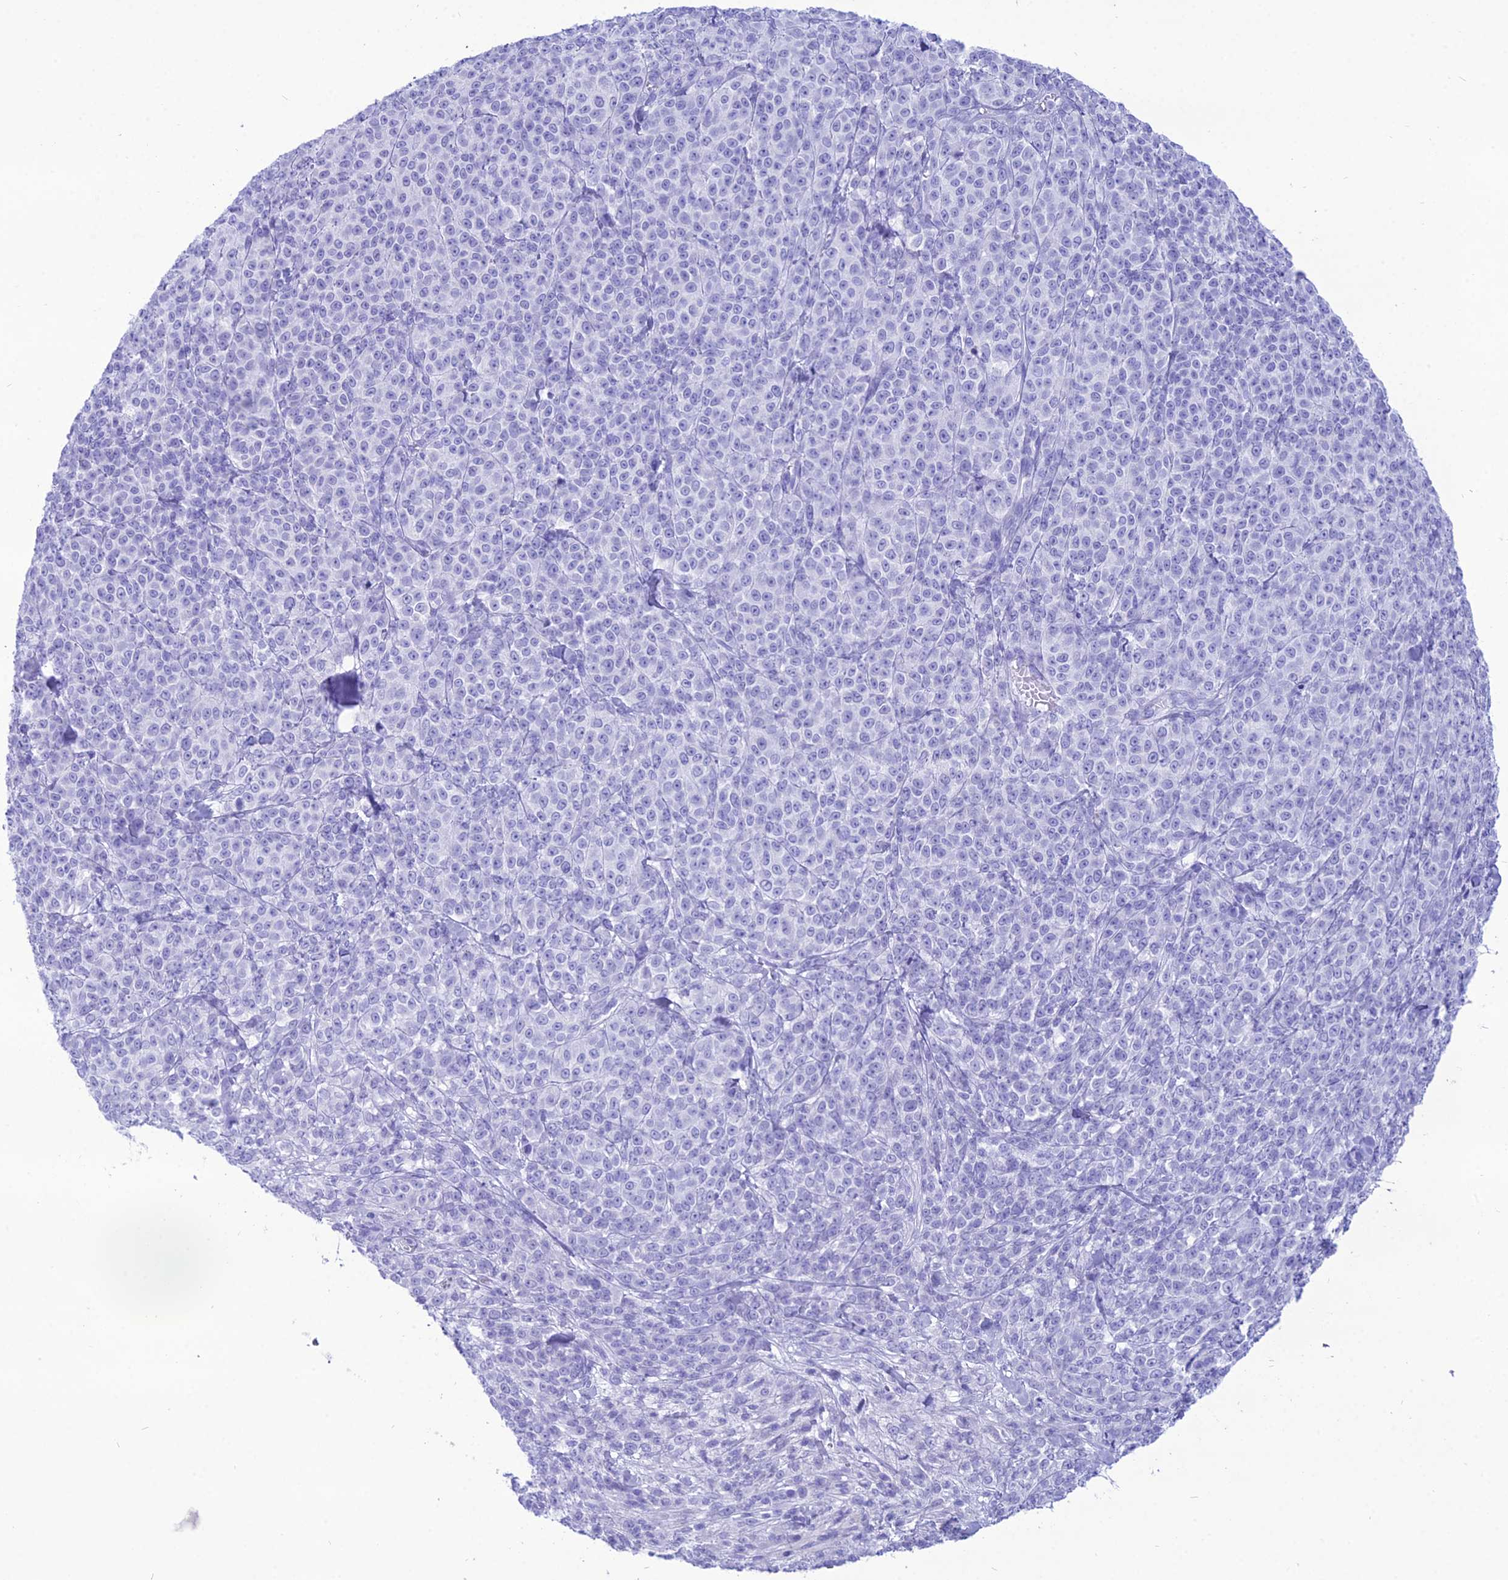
{"staining": {"intensity": "negative", "quantity": "none", "location": "none"}, "tissue": "melanoma", "cell_type": "Tumor cells", "image_type": "cancer", "snomed": [{"axis": "morphology", "description": "Normal tissue, NOS"}, {"axis": "morphology", "description": "Malignant melanoma, NOS"}, {"axis": "topography", "description": "Skin"}], "caption": "Immunohistochemistry histopathology image of malignant melanoma stained for a protein (brown), which reveals no expression in tumor cells.", "gene": "PNMA5", "patient": {"sex": "female", "age": 34}}